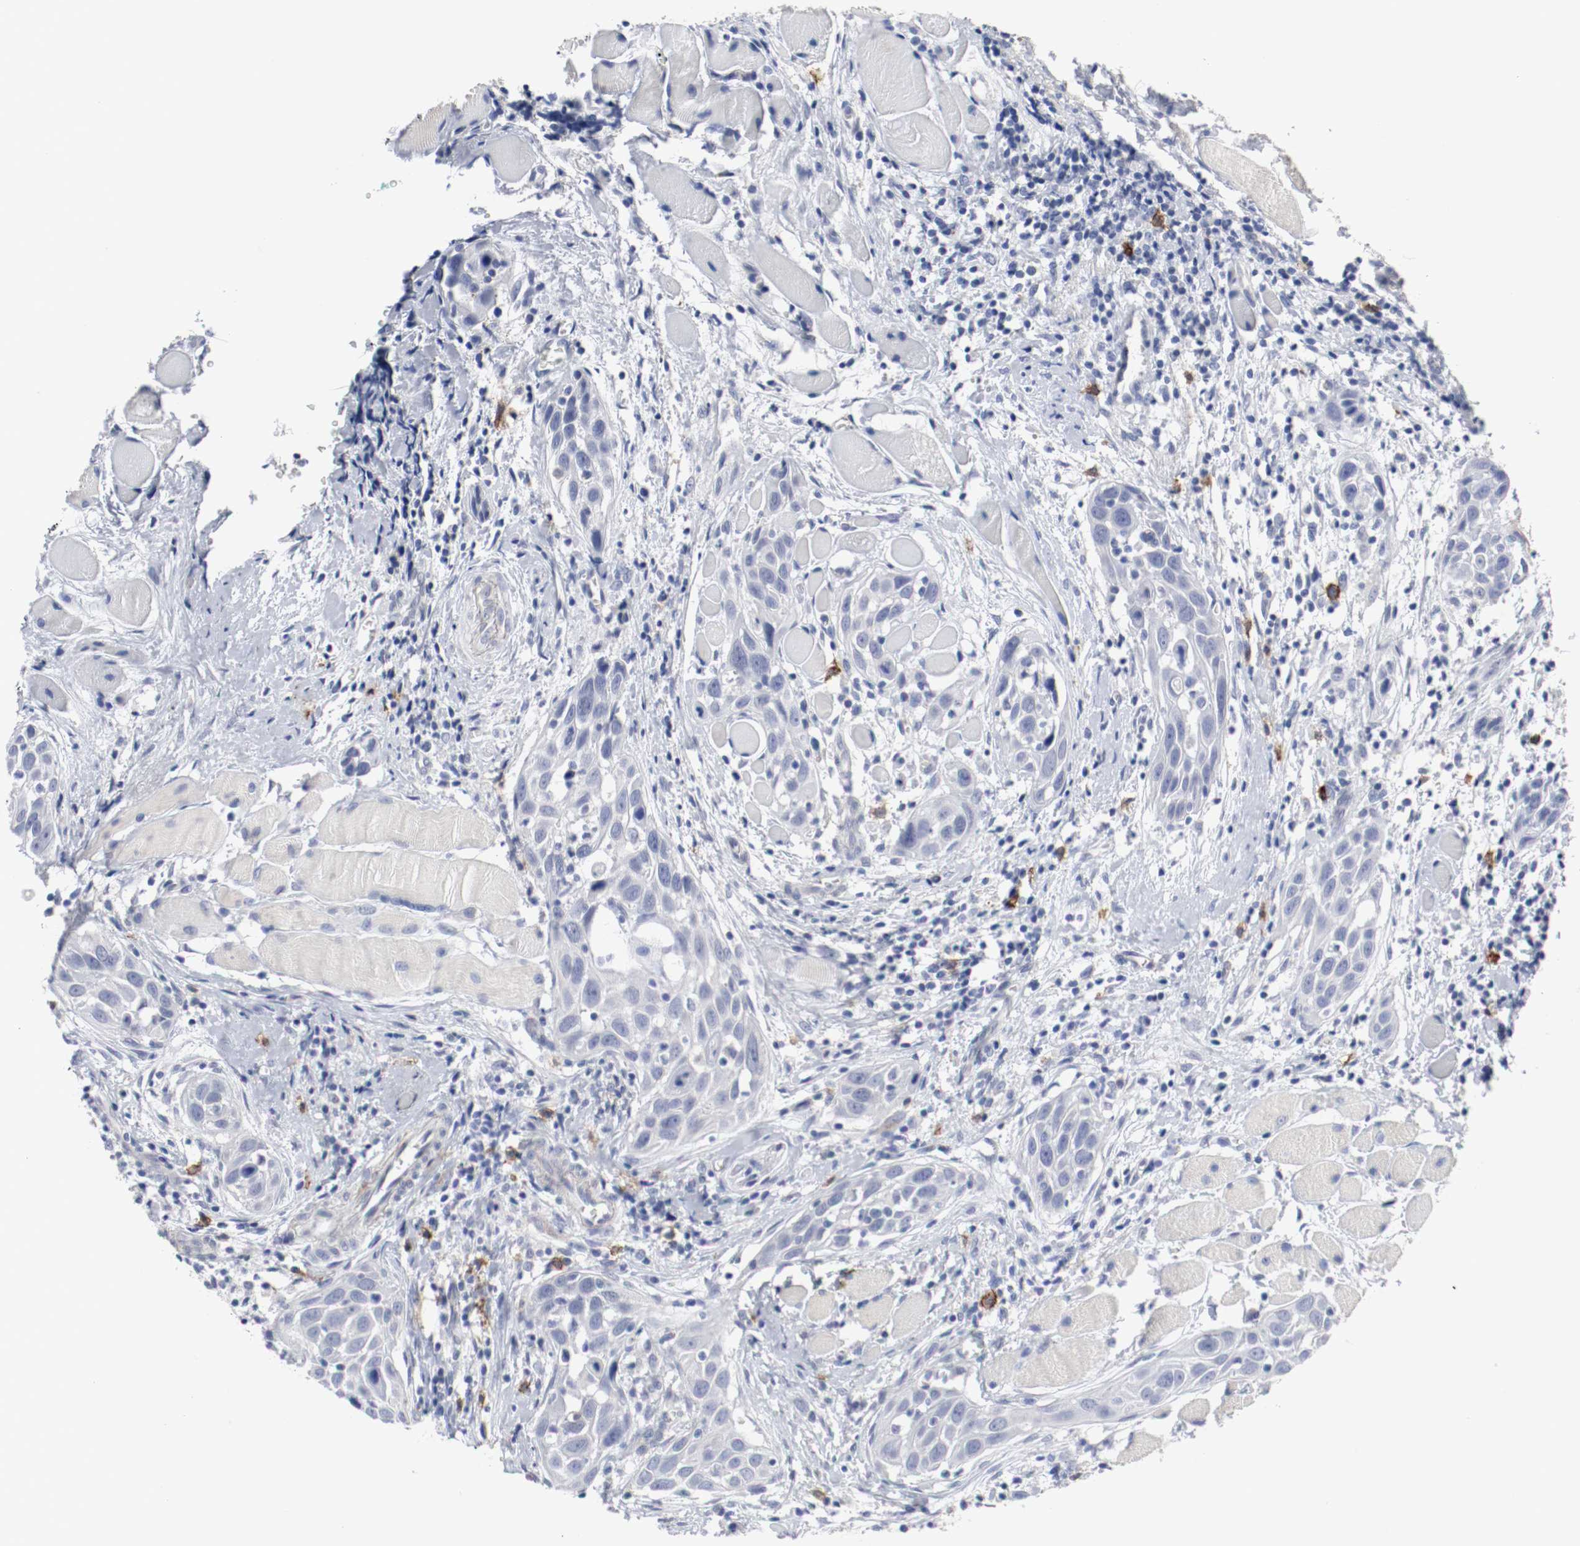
{"staining": {"intensity": "negative", "quantity": "none", "location": "none"}, "tissue": "head and neck cancer", "cell_type": "Tumor cells", "image_type": "cancer", "snomed": [{"axis": "morphology", "description": "Squamous cell carcinoma, NOS"}, {"axis": "topography", "description": "Oral tissue"}, {"axis": "topography", "description": "Head-Neck"}], "caption": "Micrograph shows no significant protein expression in tumor cells of head and neck squamous cell carcinoma.", "gene": "KIT", "patient": {"sex": "female", "age": 50}}